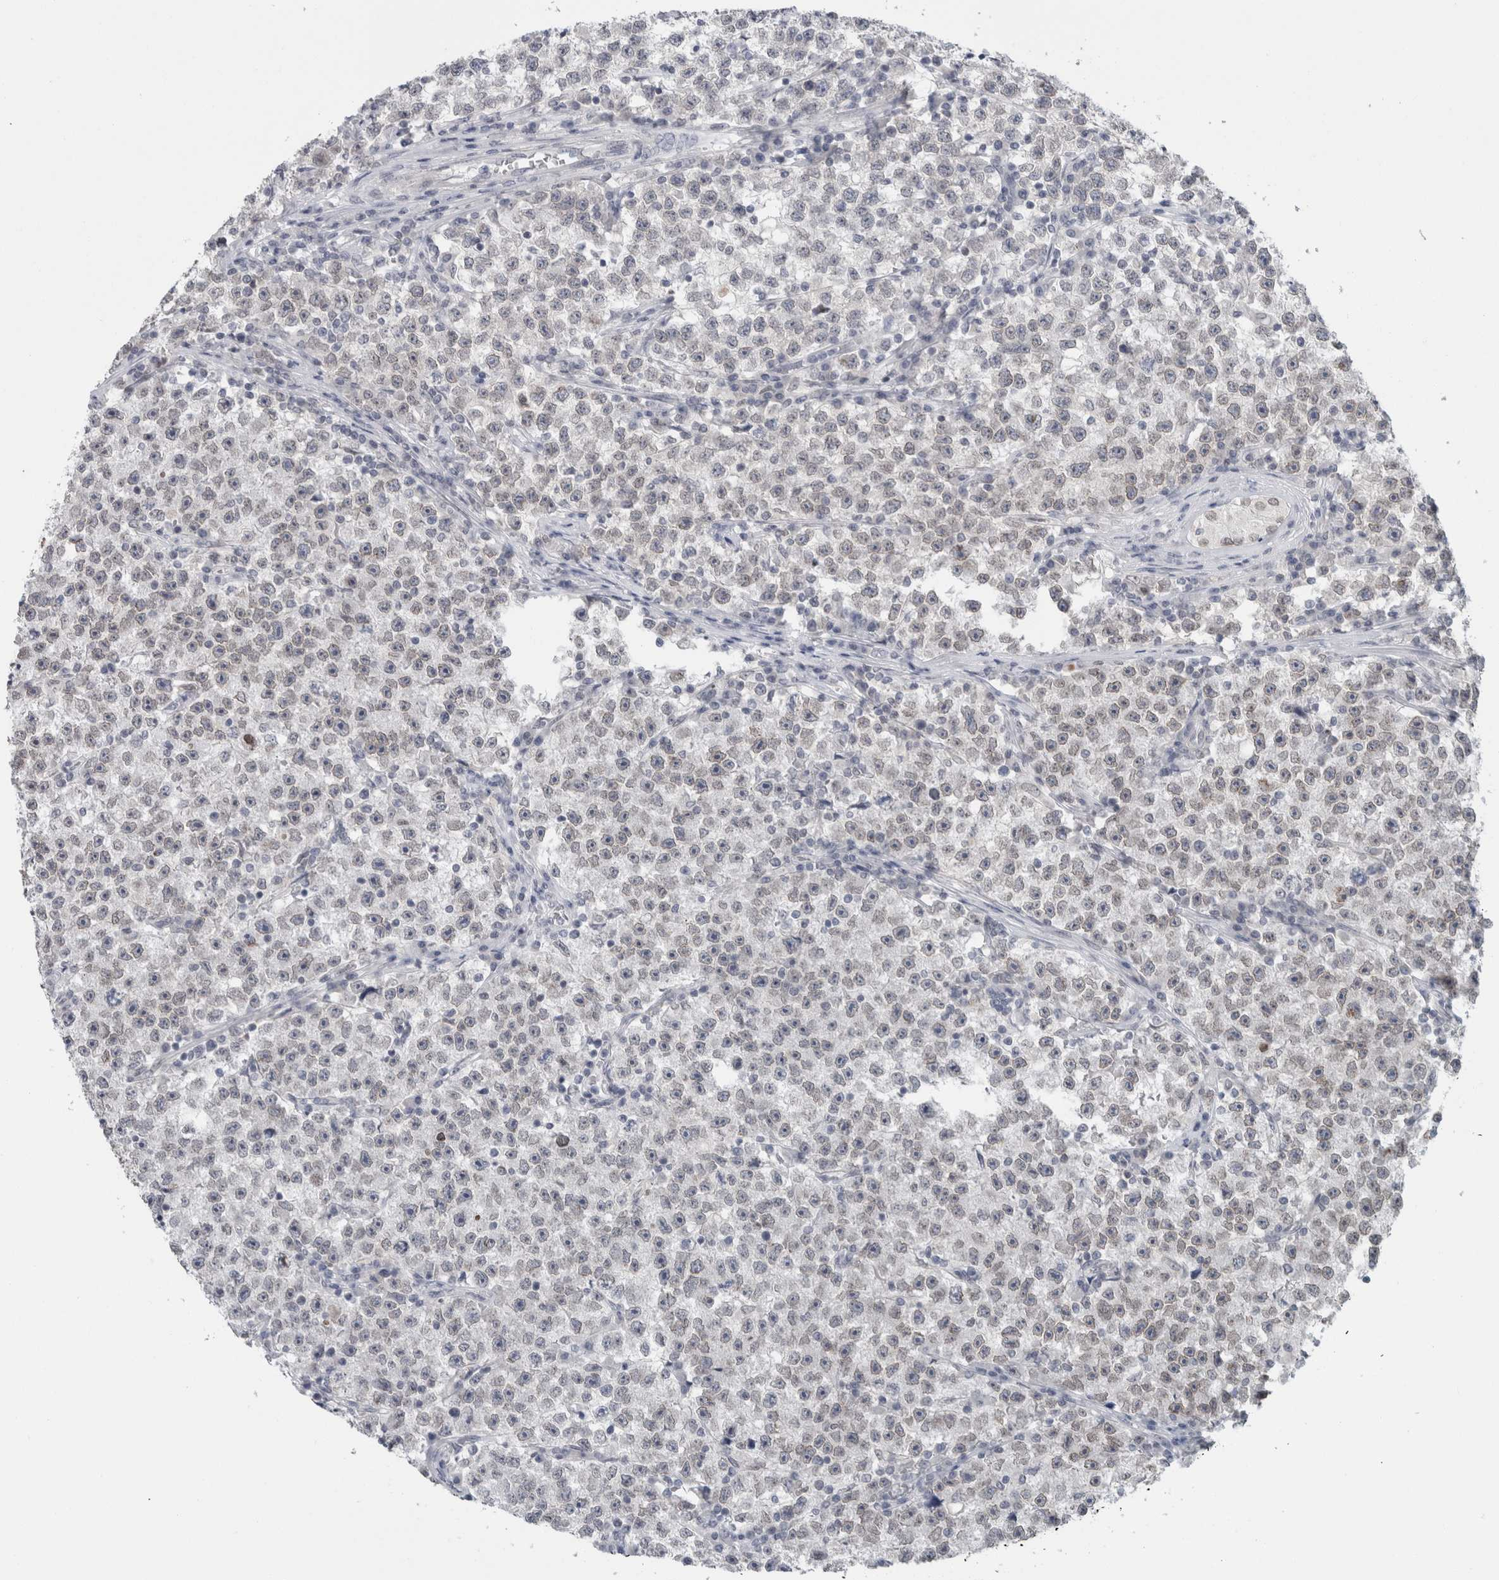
{"staining": {"intensity": "negative", "quantity": "none", "location": "none"}, "tissue": "testis cancer", "cell_type": "Tumor cells", "image_type": "cancer", "snomed": [{"axis": "morphology", "description": "Seminoma, NOS"}, {"axis": "topography", "description": "Testis"}], "caption": "Human testis cancer stained for a protein using IHC reveals no expression in tumor cells.", "gene": "ZNF770", "patient": {"sex": "male", "age": 22}}